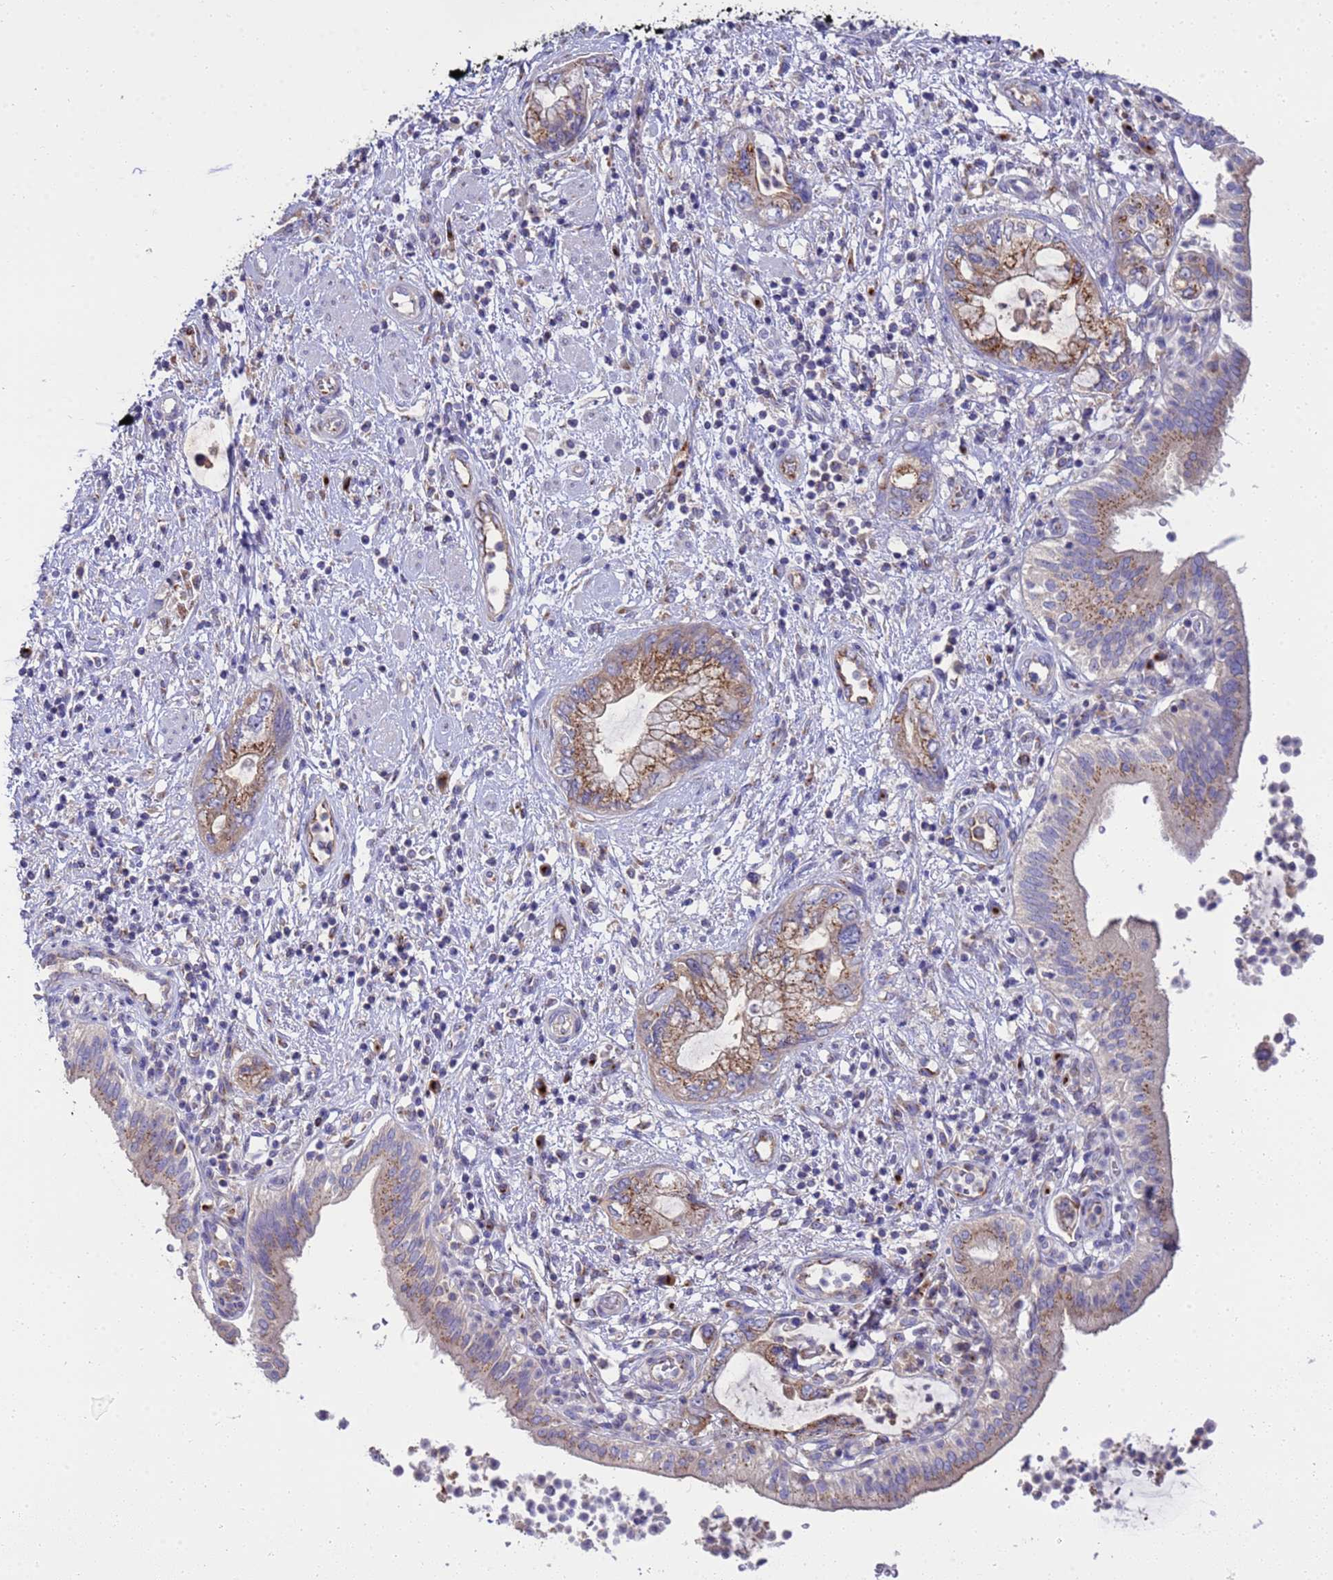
{"staining": {"intensity": "moderate", "quantity": ">75%", "location": "cytoplasmic/membranous"}, "tissue": "pancreatic cancer", "cell_type": "Tumor cells", "image_type": "cancer", "snomed": [{"axis": "morphology", "description": "Adenocarcinoma, NOS"}, {"axis": "topography", "description": "Pancreas"}], "caption": "Moderate cytoplasmic/membranous expression for a protein is seen in about >75% of tumor cells of pancreatic cancer using immunohistochemistry (IHC).", "gene": "ANAPC1", "patient": {"sex": "female", "age": 73}}